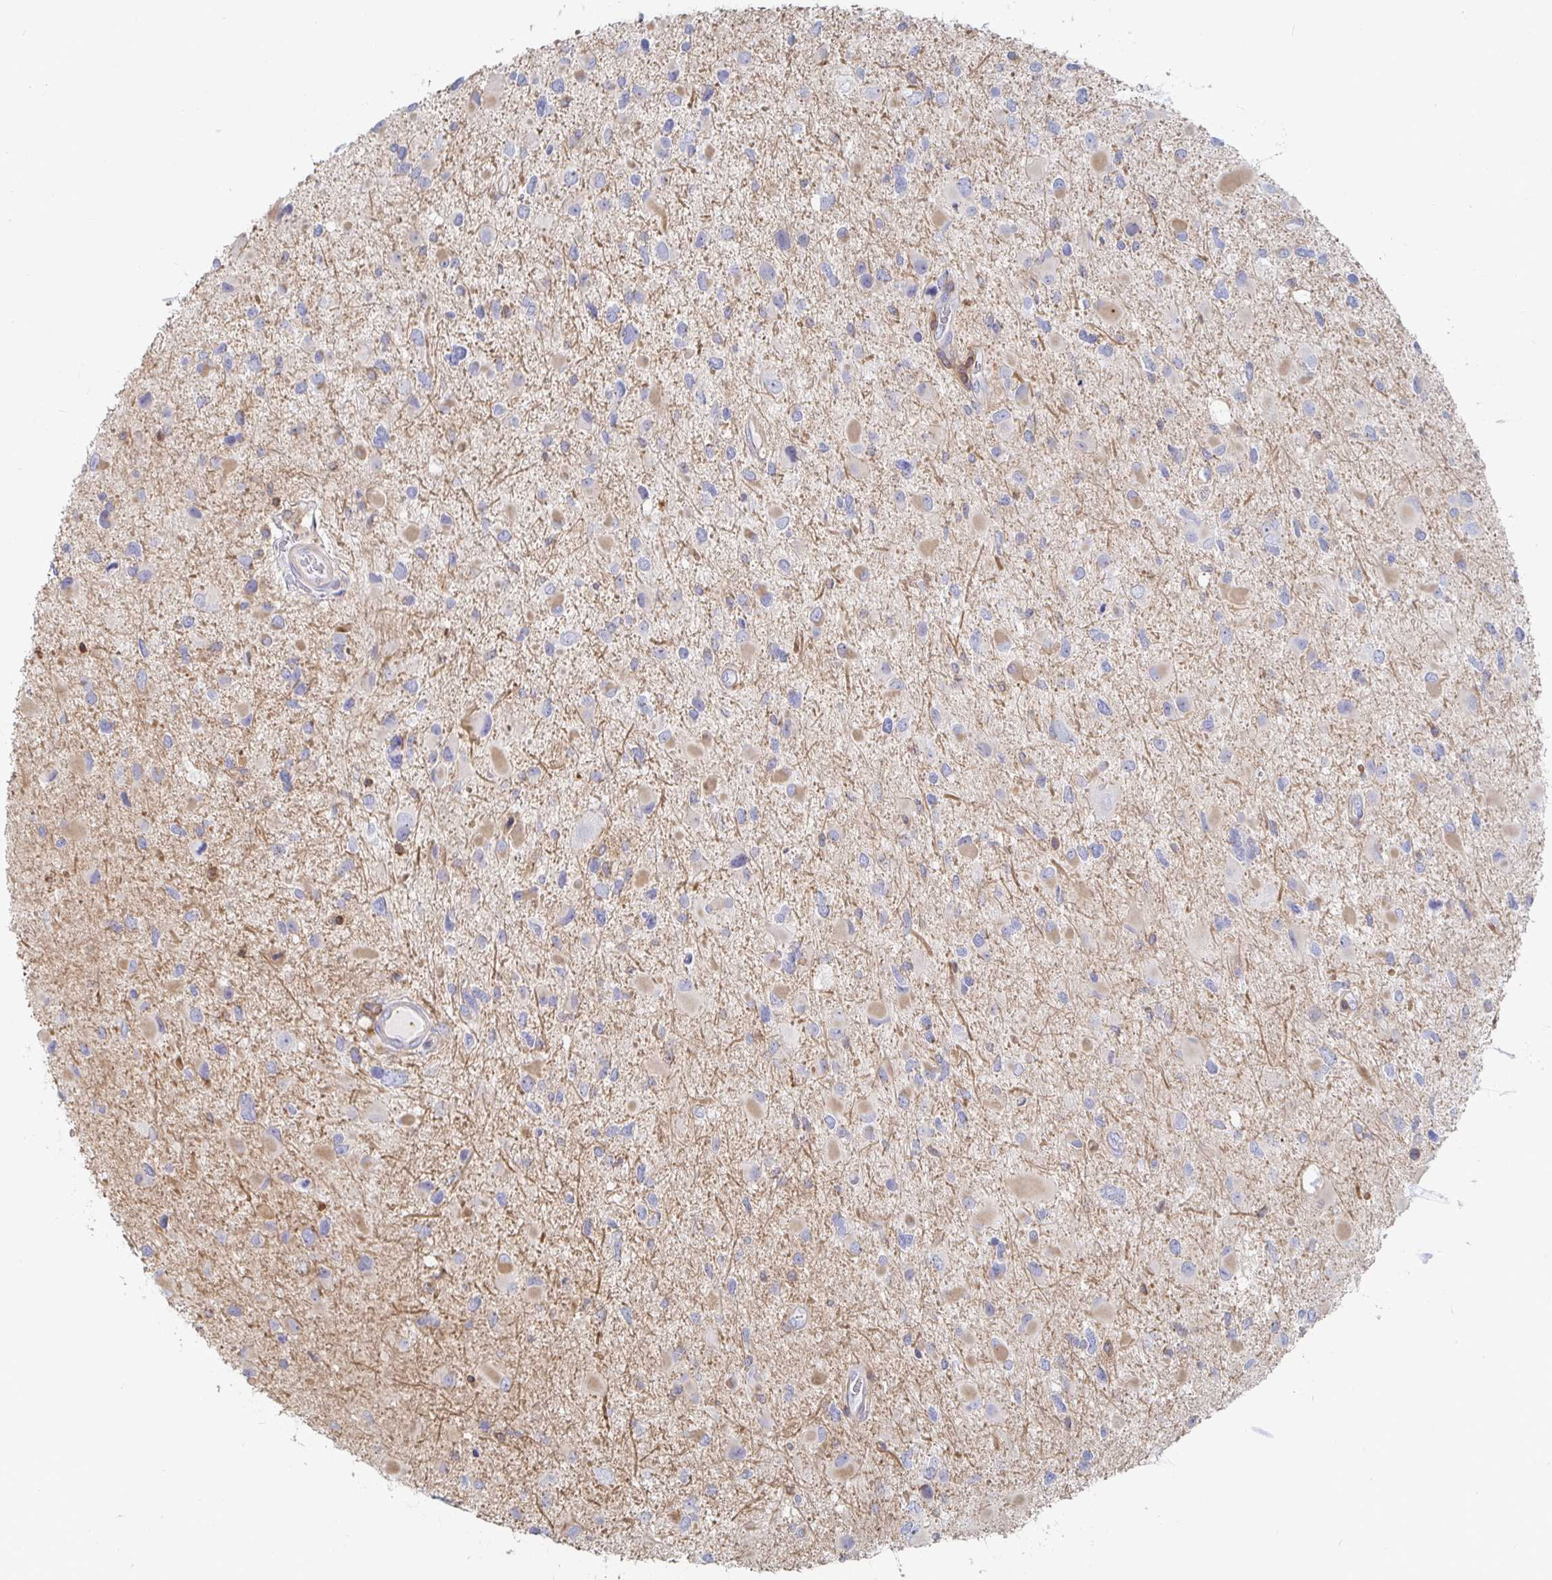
{"staining": {"intensity": "weak", "quantity": "25%-75%", "location": "cytoplasmic/membranous"}, "tissue": "glioma", "cell_type": "Tumor cells", "image_type": "cancer", "snomed": [{"axis": "morphology", "description": "Glioma, malignant, Low grade"}, {"axis": "topography", "description": "Brain"}], "caption": "Weak cytoplasmic/membranous staining for a protein is present in about 25%-75% of tumor cells of malignant glioma (low-grade) using immunohistochemistry.", "gene": "PIK3CD", "patient": {"sex": "female", "age": 32}}